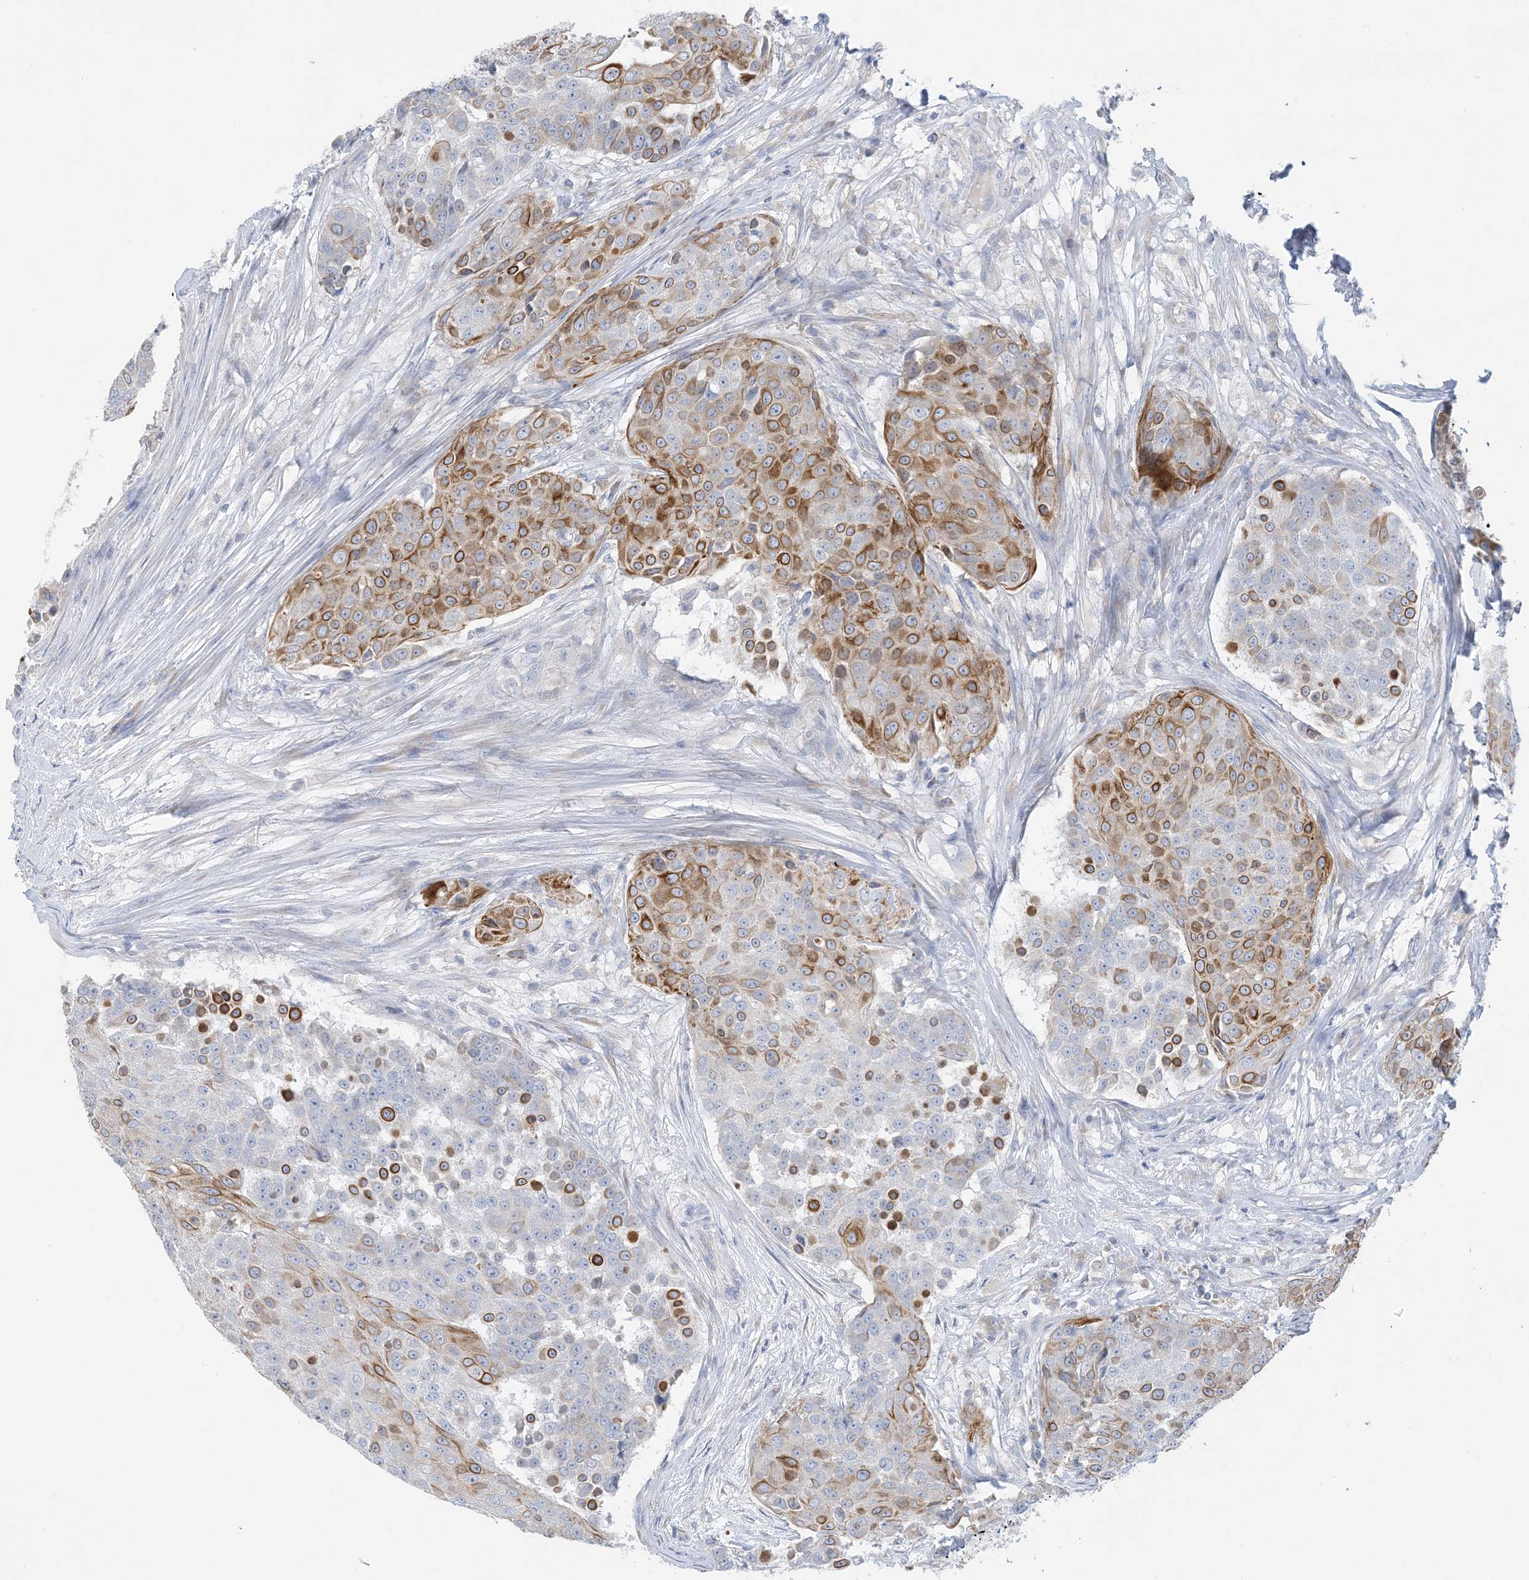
{"staining": {"intensity": "moderate", "quantity": "25%-75%", "location": "cytoplasmic/membranous"}, "tissue": "urothelial cancer", "cell_type": "Tumor cells", "image_type": "cancer", "snomed": [{"axis": "morphology", "description": "Urothelial carcinoma, High grade"}, {"axis": "topography", "description": "Urinary bladder"}], "caption": "IHC (DAB) staining of urothelial cancer exhibits moderate cytoplasmic/membranous protein staining in approximately 25%-75% of tumor cells.", "gene": "ZCCHC18", "patient": {"sex": "female", "age": 63}}